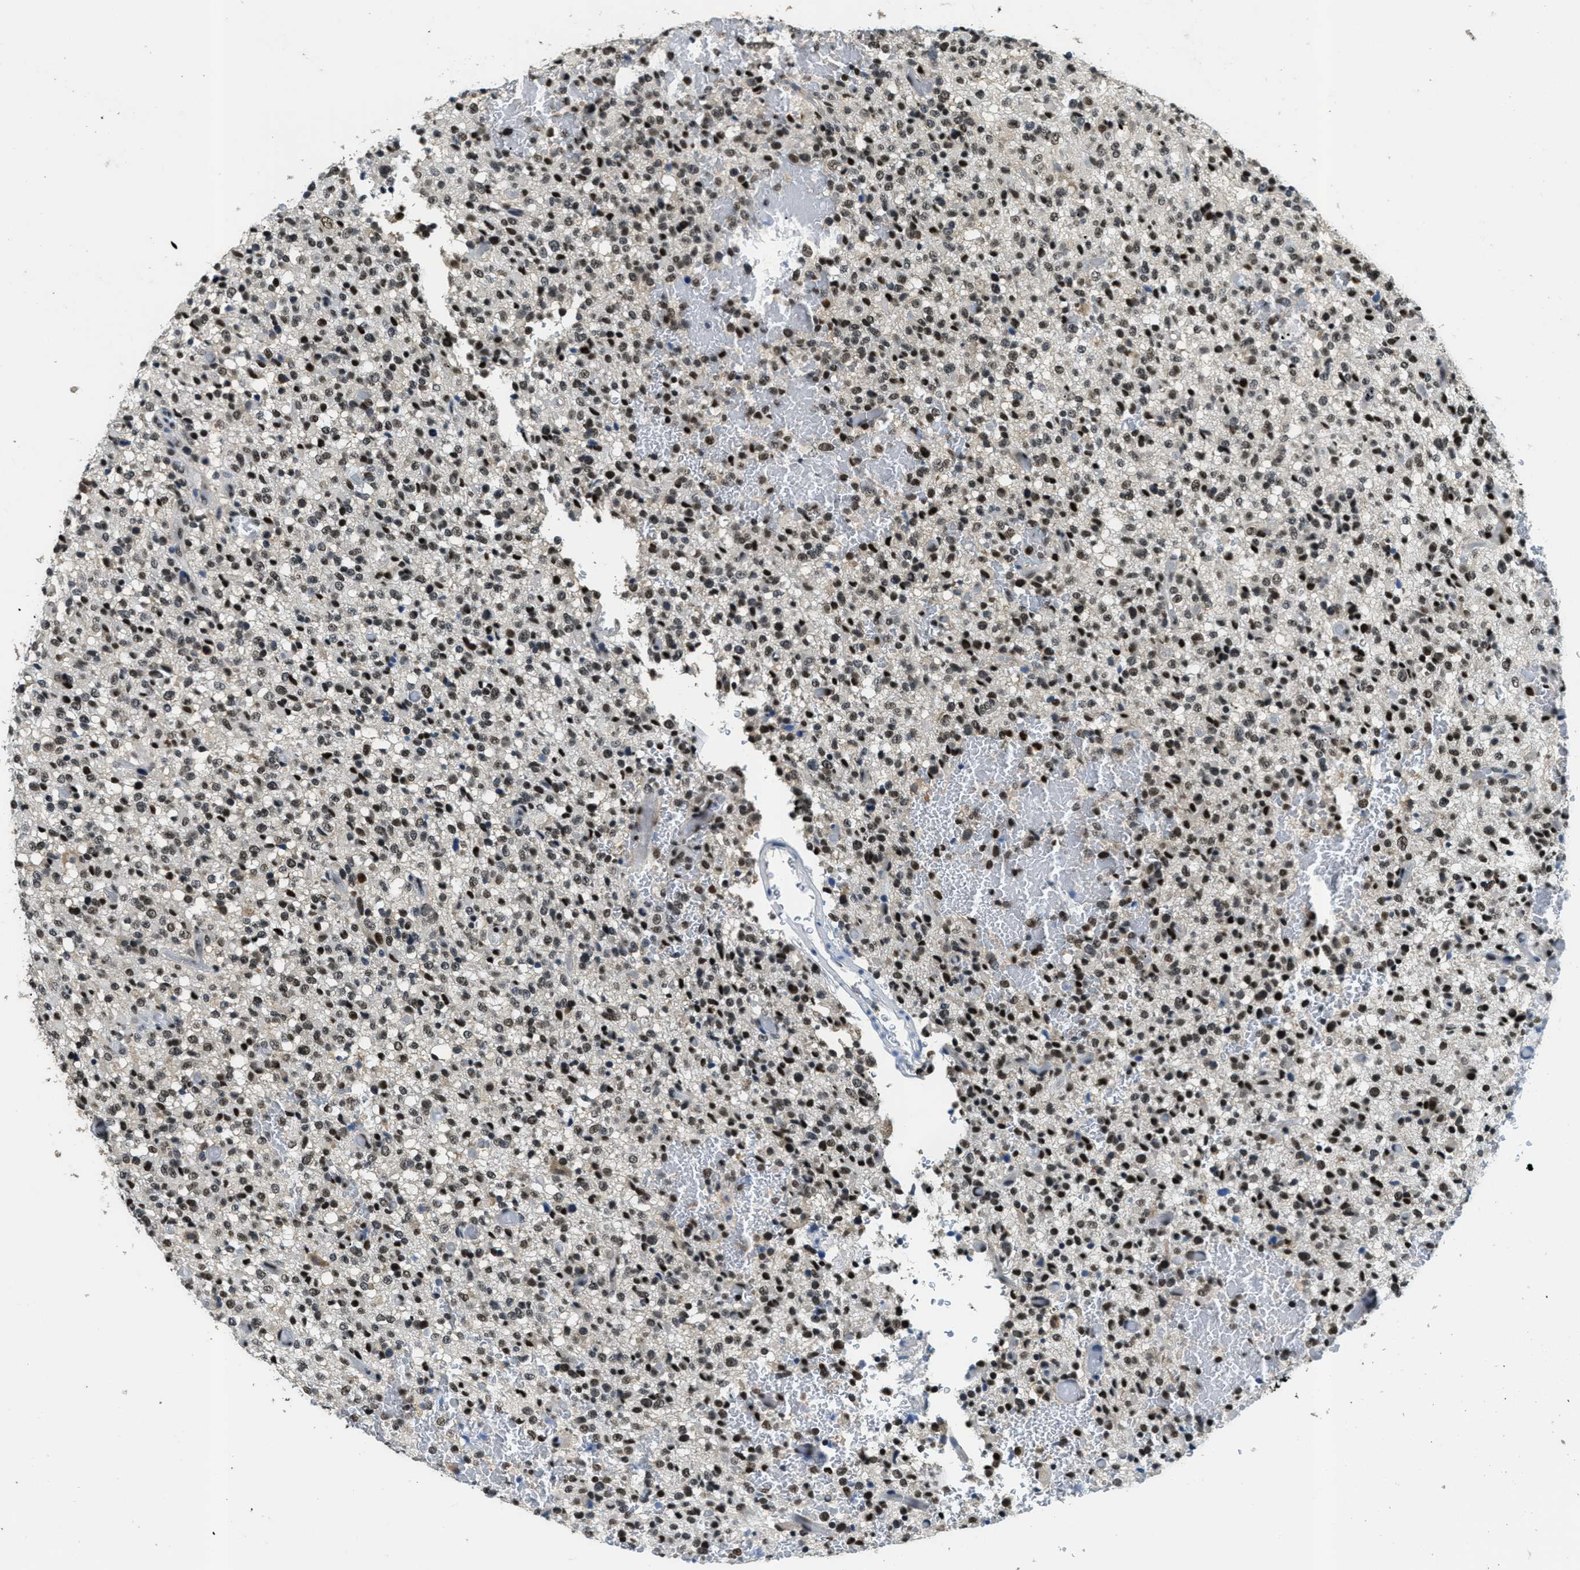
{"staining": {"intensity": "strong", "quantity": ">75%", "location": "nuclear"}, "tissue": "glioma", "cell_type": "Tumor cells", "image_type": "cancer", "snomed": [{"axis": "morphology", "description": "Glioma, malignant, High grade"}, {"axis": "topography", "description": "Brain"}], "caption": "Immunohistochemical staining of malignant glioma (high-grade) shows high levels of strong nuclear protein positivity in approximately >75% of tumor cells.", "gene": "SSB", "patient": {"sex": "male", "age": 71}}